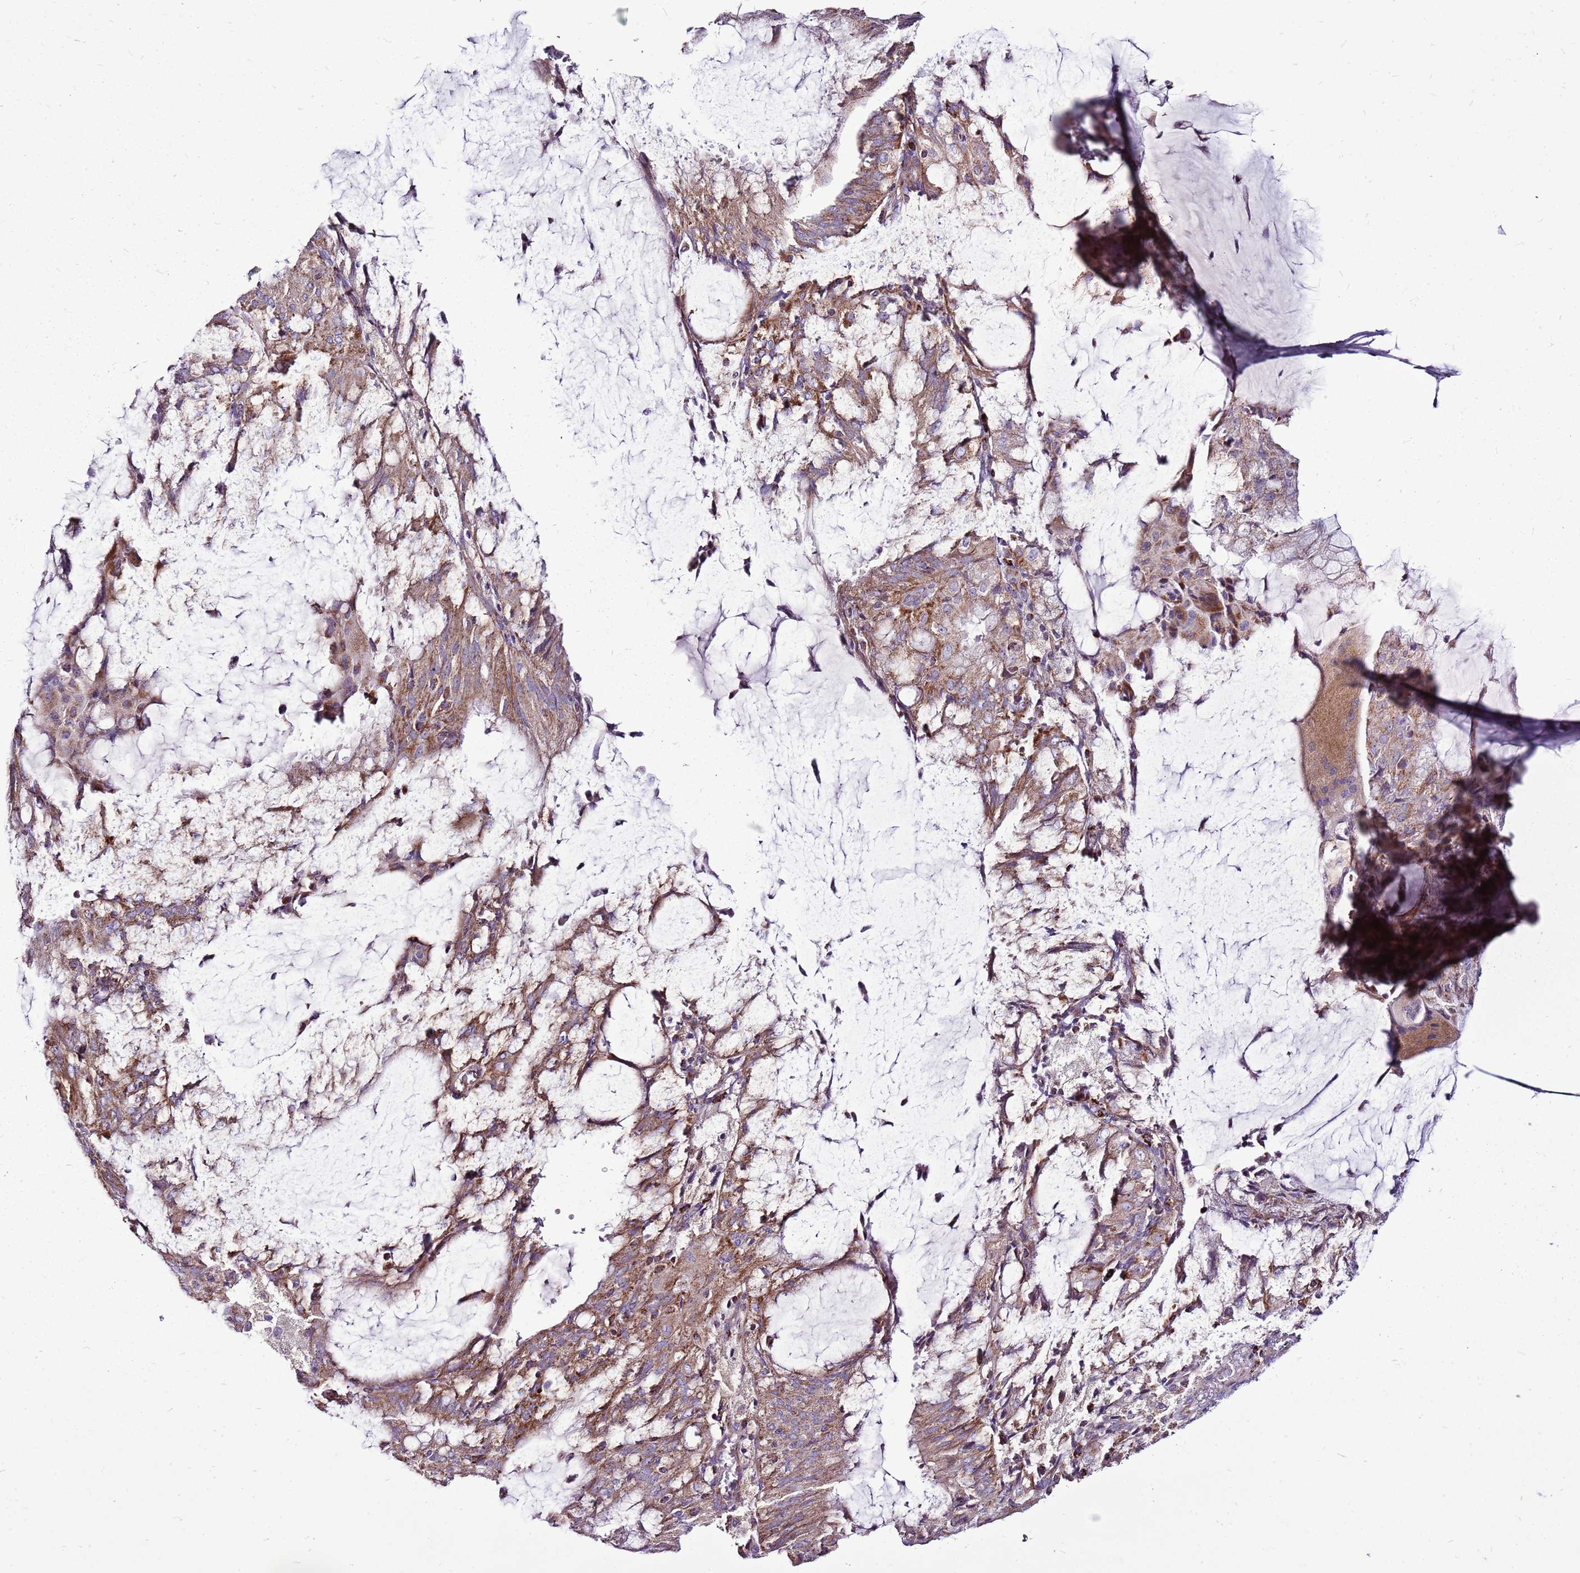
{"staining": {"intensity": "moderate", "quantity": ">75%", "location": "cytoplasmic/membranous"}, "tissue": "endometrial cancer", "cell_type": "Tumor cells", "image_type": "cancer", "snomed": [{"axis": "morphology", "description": "Adenocarcinoma, NOS"}, {"axis": "topography", "description": "Endometrium"}], "caption": "Endometrial adenocarcinoma stained with a protein marker reveals moderate staining in tumor cells.", "gene": "GCDH", "patient": {"sex": "female", "age": 81}}